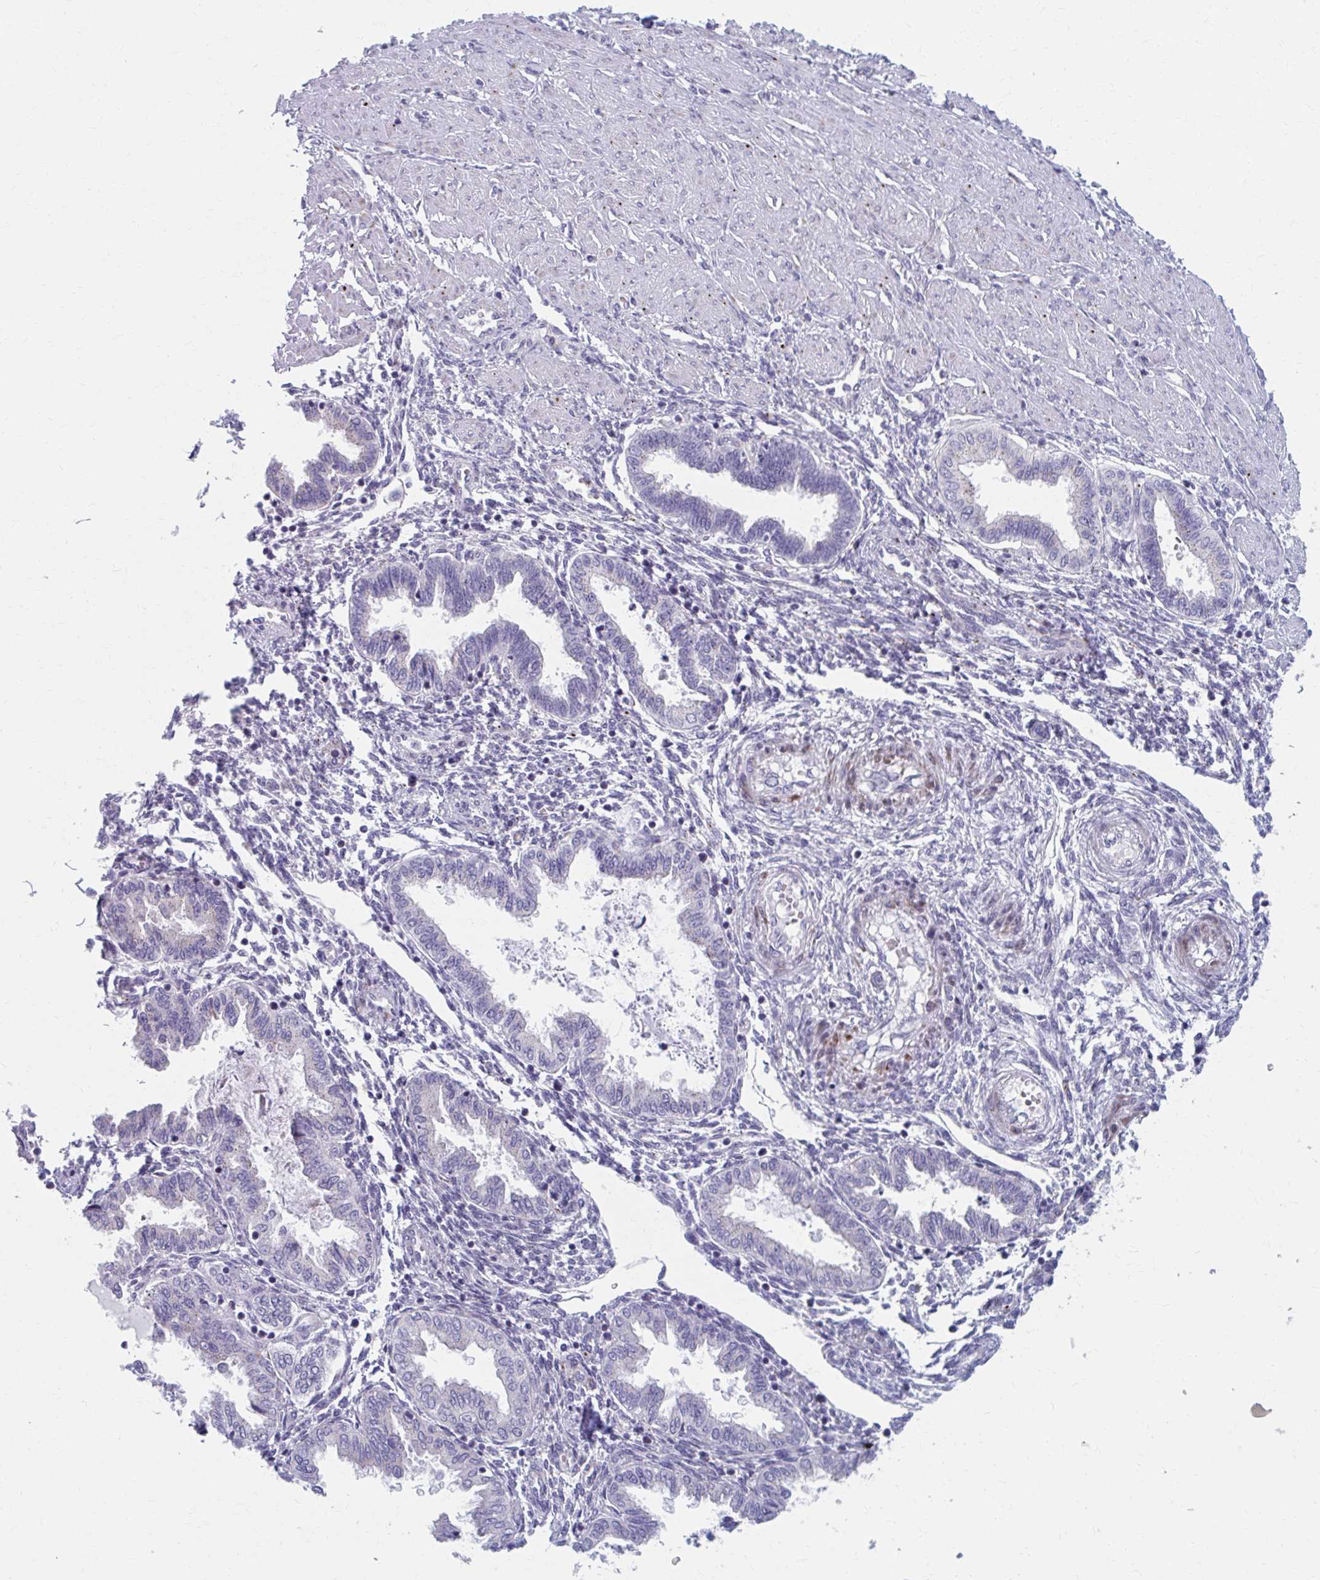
{"staining": {"intensity": "negative", "quantity": "none", "location": "none"}, "tissue": "endometrium", "cell_type": "Cells in endometrial stroma", "image_type": "normal", "snomed": [{"axis": "morphology", "description": "Normal tissue, NOS"}, {"axis": "topography", "description": "Endometrium"}], "caption": "Benign endometrium was stained to show a protein in brown. There is no significant expression in cells in endometrial stroma. (IHC, brightfield microscopy, high magnification).", "gene": "OLFM2", "patient": {"sex": "female", "age": 33}}